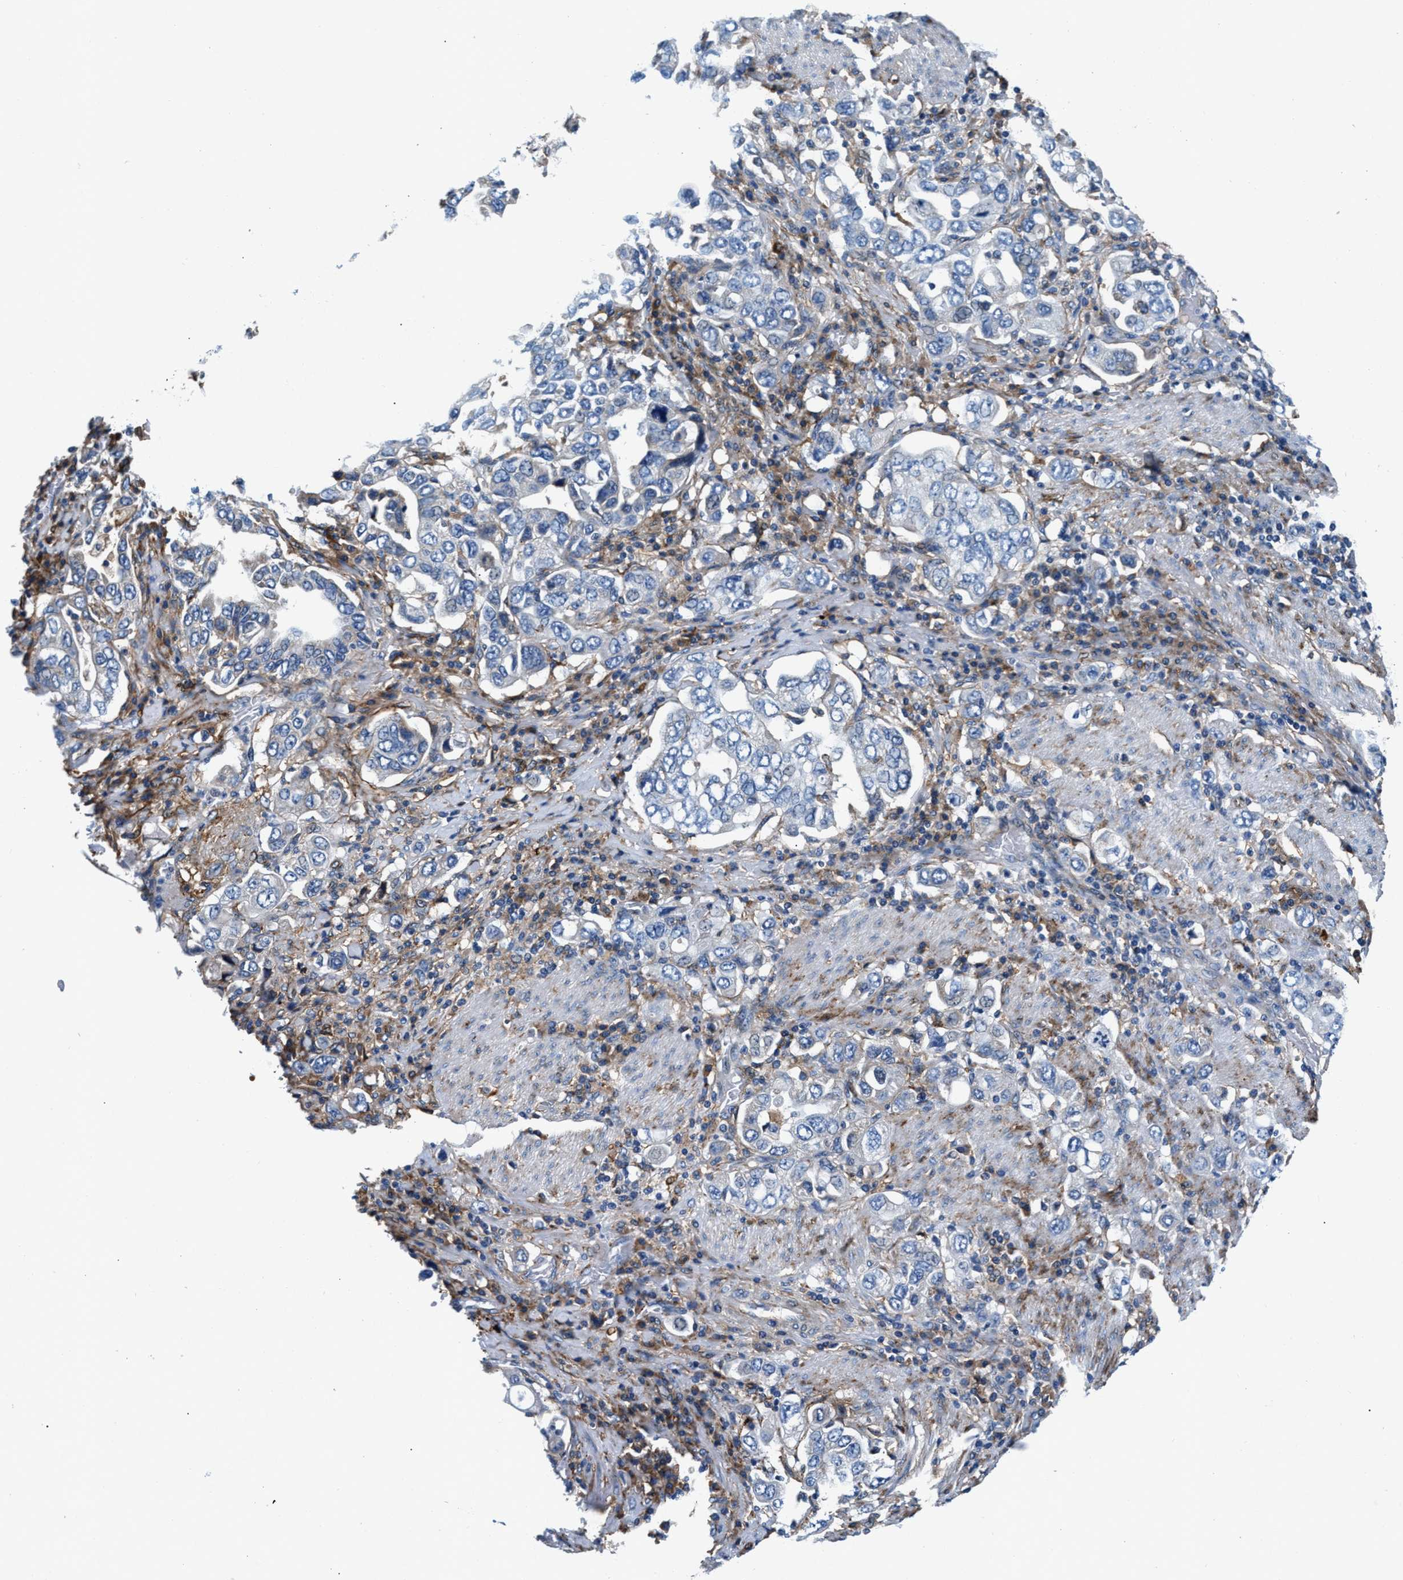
{"staining": {"intensity": "negative", "quantity": "none", "location": "none"}, "tissue": "stomach cancer", "cell_type": "Tumor cells", "image_type": "cancer", "snomed": [{"axis": "morphology", "description": "Adenocarcinoma, NOS"}, {"axis": "topography", "description": "Stomach, upper"}], "caption": "This is a micrograph of immunohistochemistry (IHC) staining of stomach cancer, which shows no expression in tumor cells. (DAB (3,3'-diaminobenzidine) immunohistochemistry (IHC) with hematoxylin counter stain).", "gene": "SLFN11", "patient": {"sex": "male", "age": 62}}